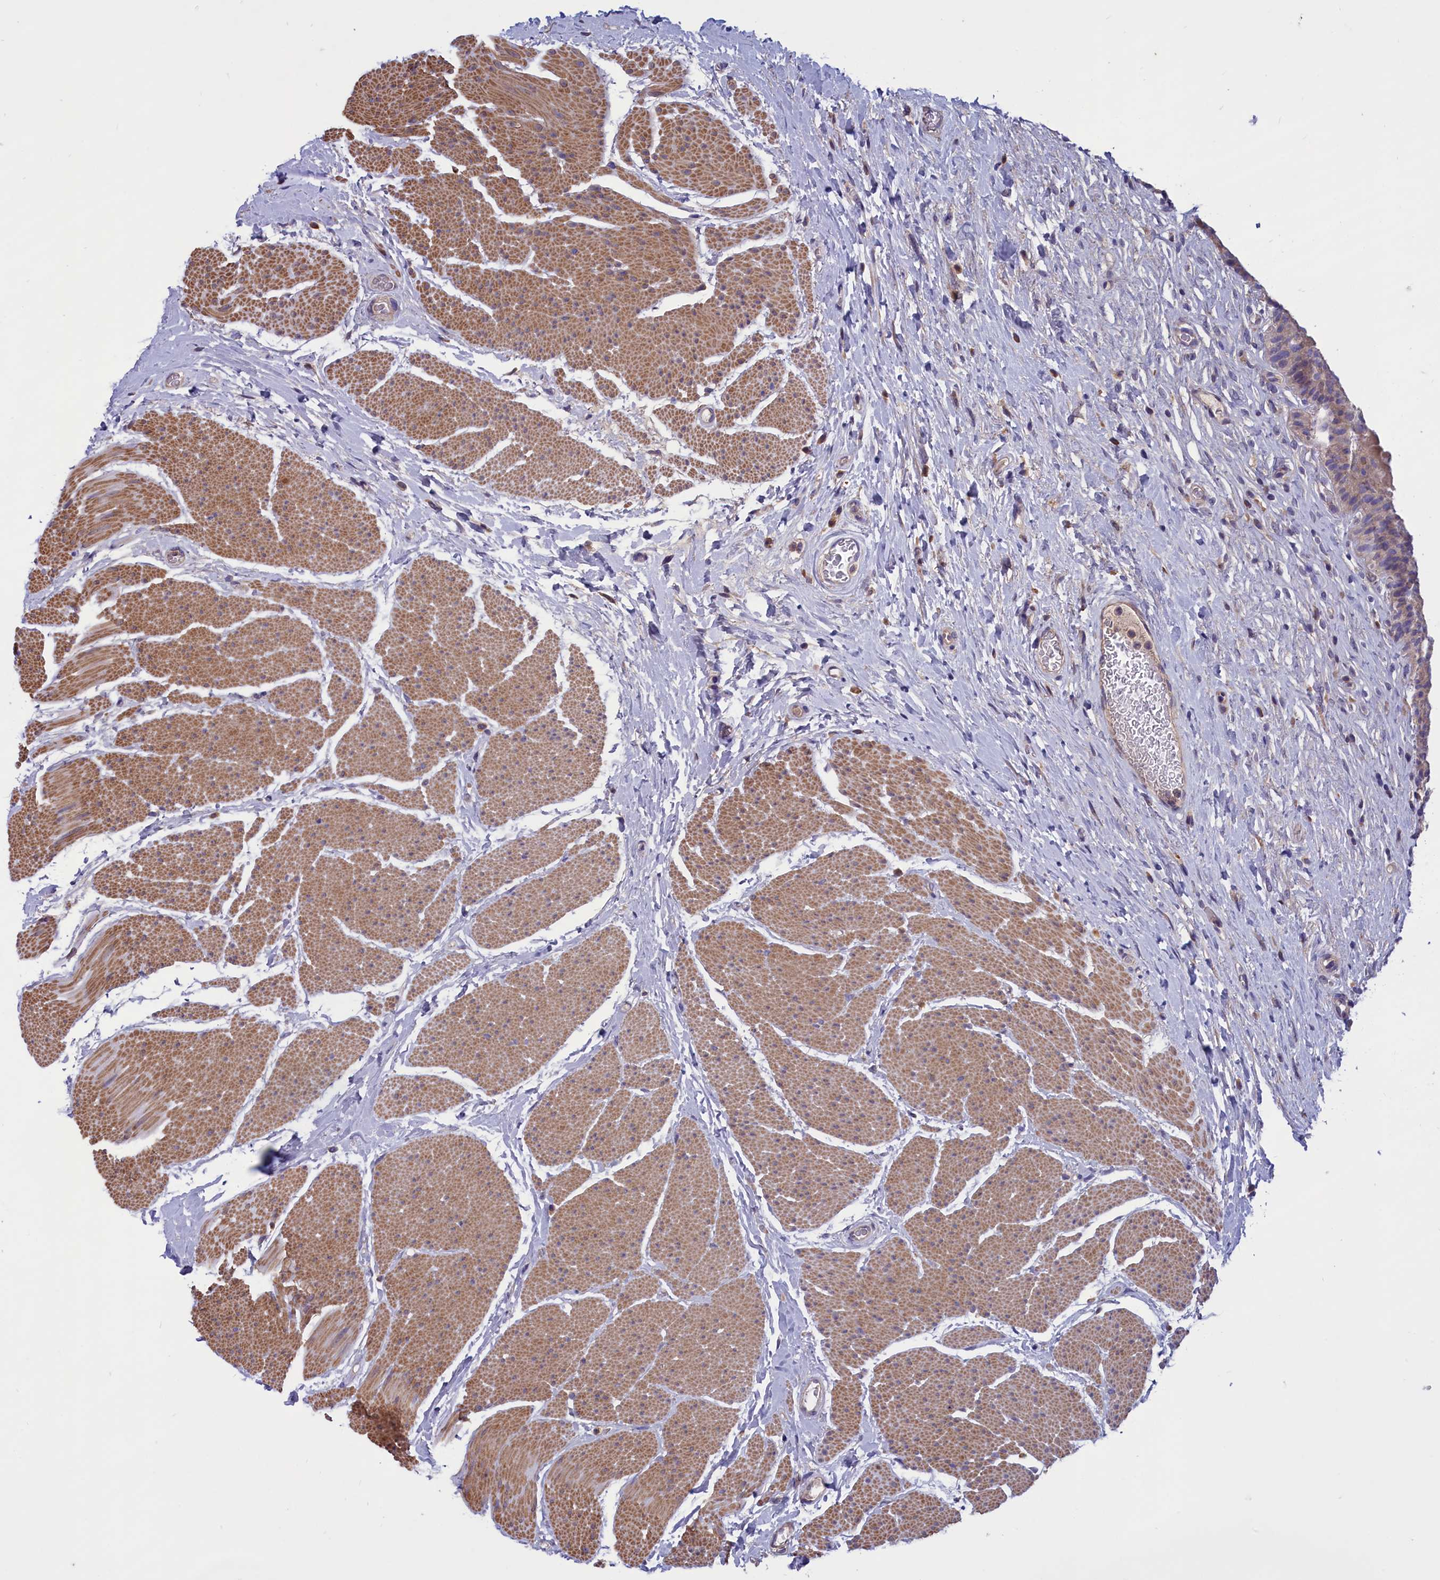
{"staining": {"intensity": "weak", "quantity": "25%-75%", "location": "cytoplasmic/membranous"}, "tissue": "urinary bladder", "cell_type": "Urothelial cells", "image_type": "normal", "snomed": [{"axis": "morphology", "description": "Normal tissue, NOS"}, {"axis": "topography", "description": "Urinary bladder"}], "caption": "Immunohistochemistry histopathology image of unremarkable urinary bladder stained for a protein (brown), which shows low levels of weak cytoplasmic/membranous positivity in about 25%-75% of urothelial cells.", "gene": "AMDHD2", "patient": {"sex": "male", "age": 74}}